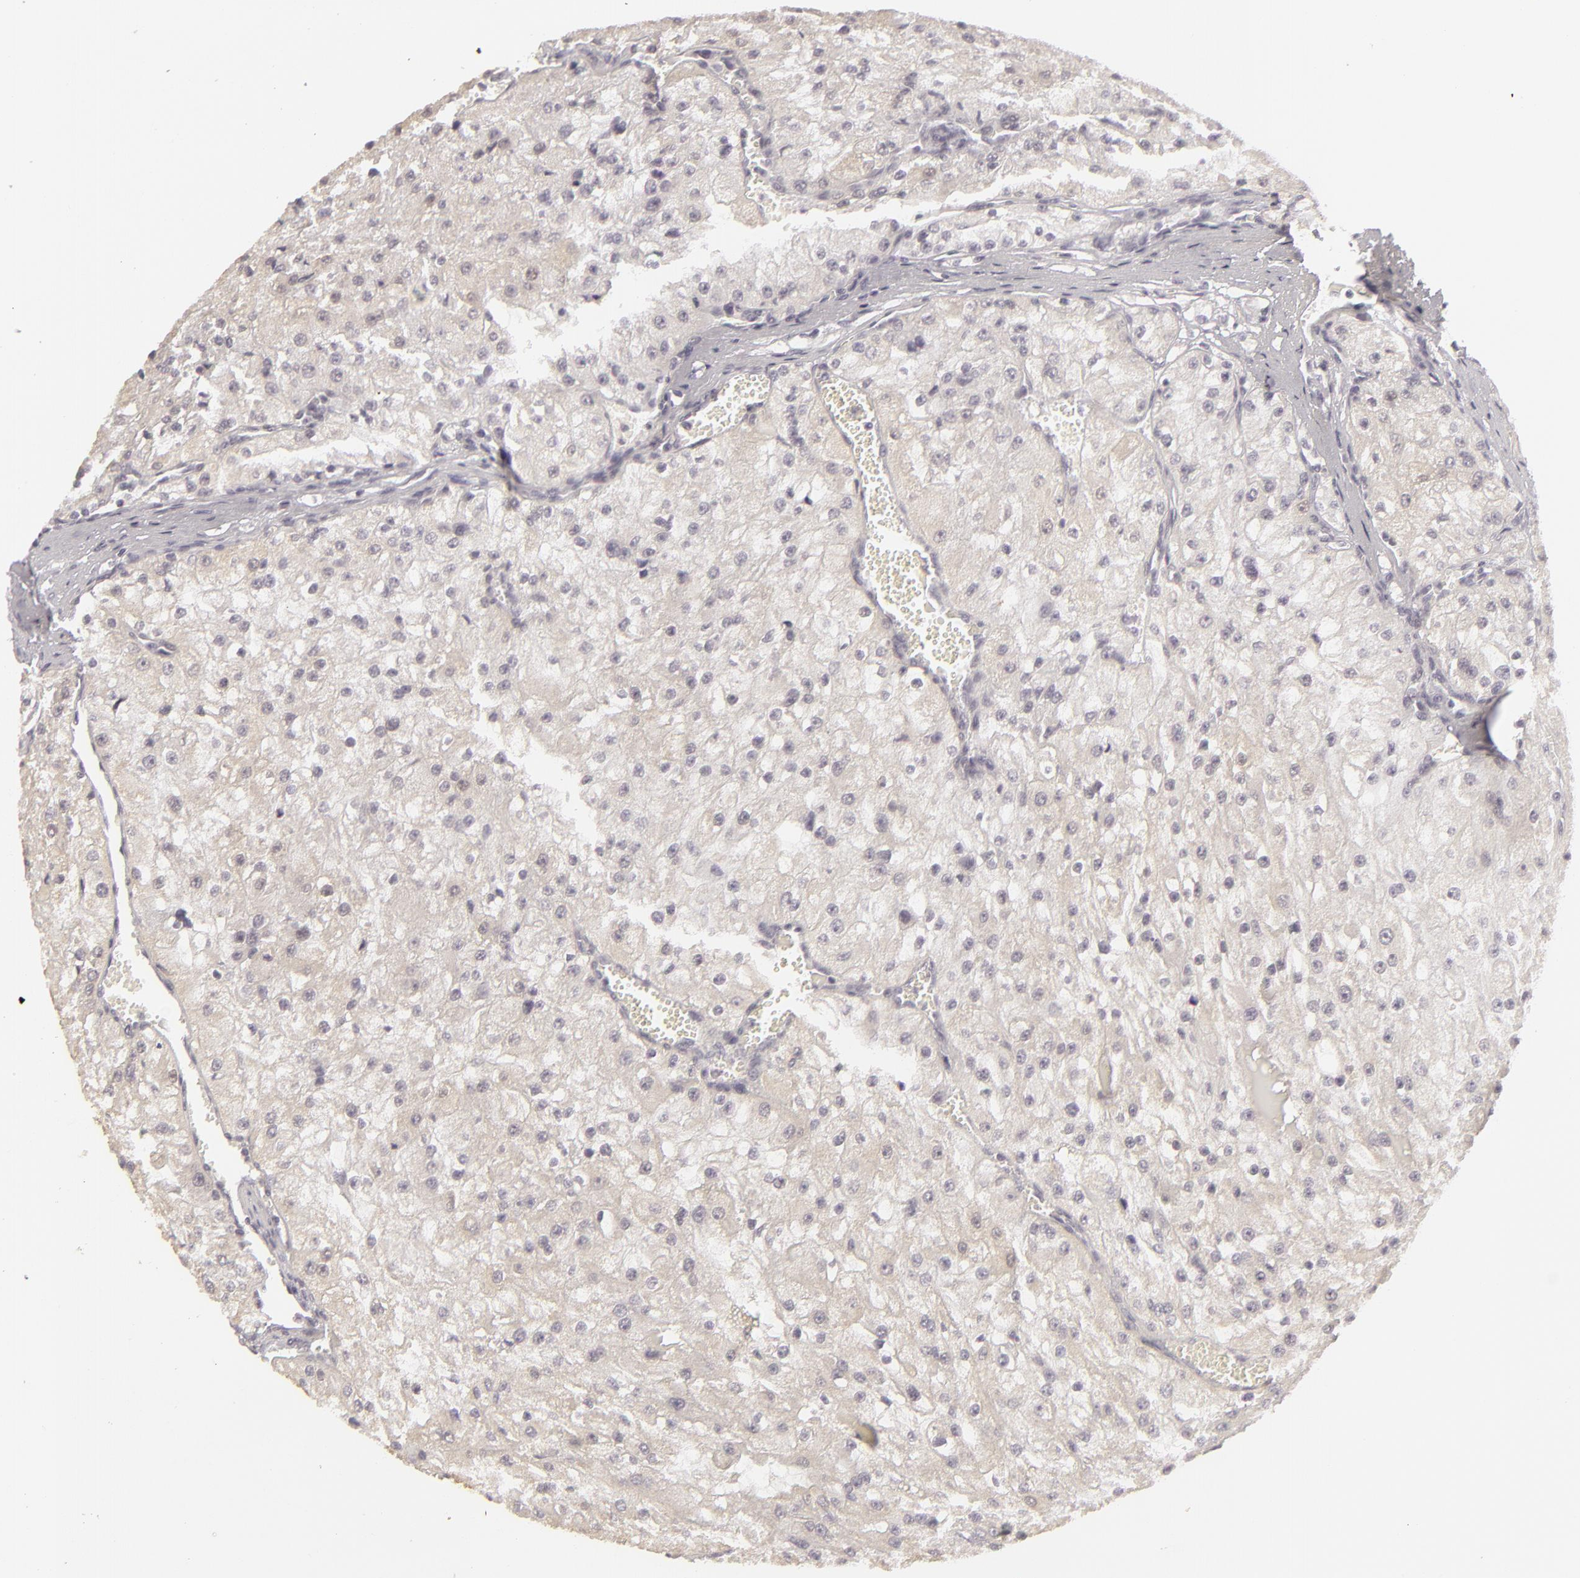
{"staining": {"intensity": "weak", "quantity": "<25%", "location": "none"}, "tissue": "renal cancer", "cell_type": "Tumor cells", "image_type": "cancer", "snomed": [{"axis": "morphology", "description": "Adenocarcinoma, NOS"}, {"axis": "topography", "description": "Kidney"}], "caption": "Immunohistochemistry (IHC) histopathology image of neoplastic tissue: human renal adenocarcinoma stained with DAB (3,3'-diaminobenzidine) exhibits no significant protein staining in tumor cells. (DAB immunohistochemistry (IHC) visualized using brightfield microscopy, high magnification).", "gene": "SIX1", "patient": {"sex": "female", "age": 74}}